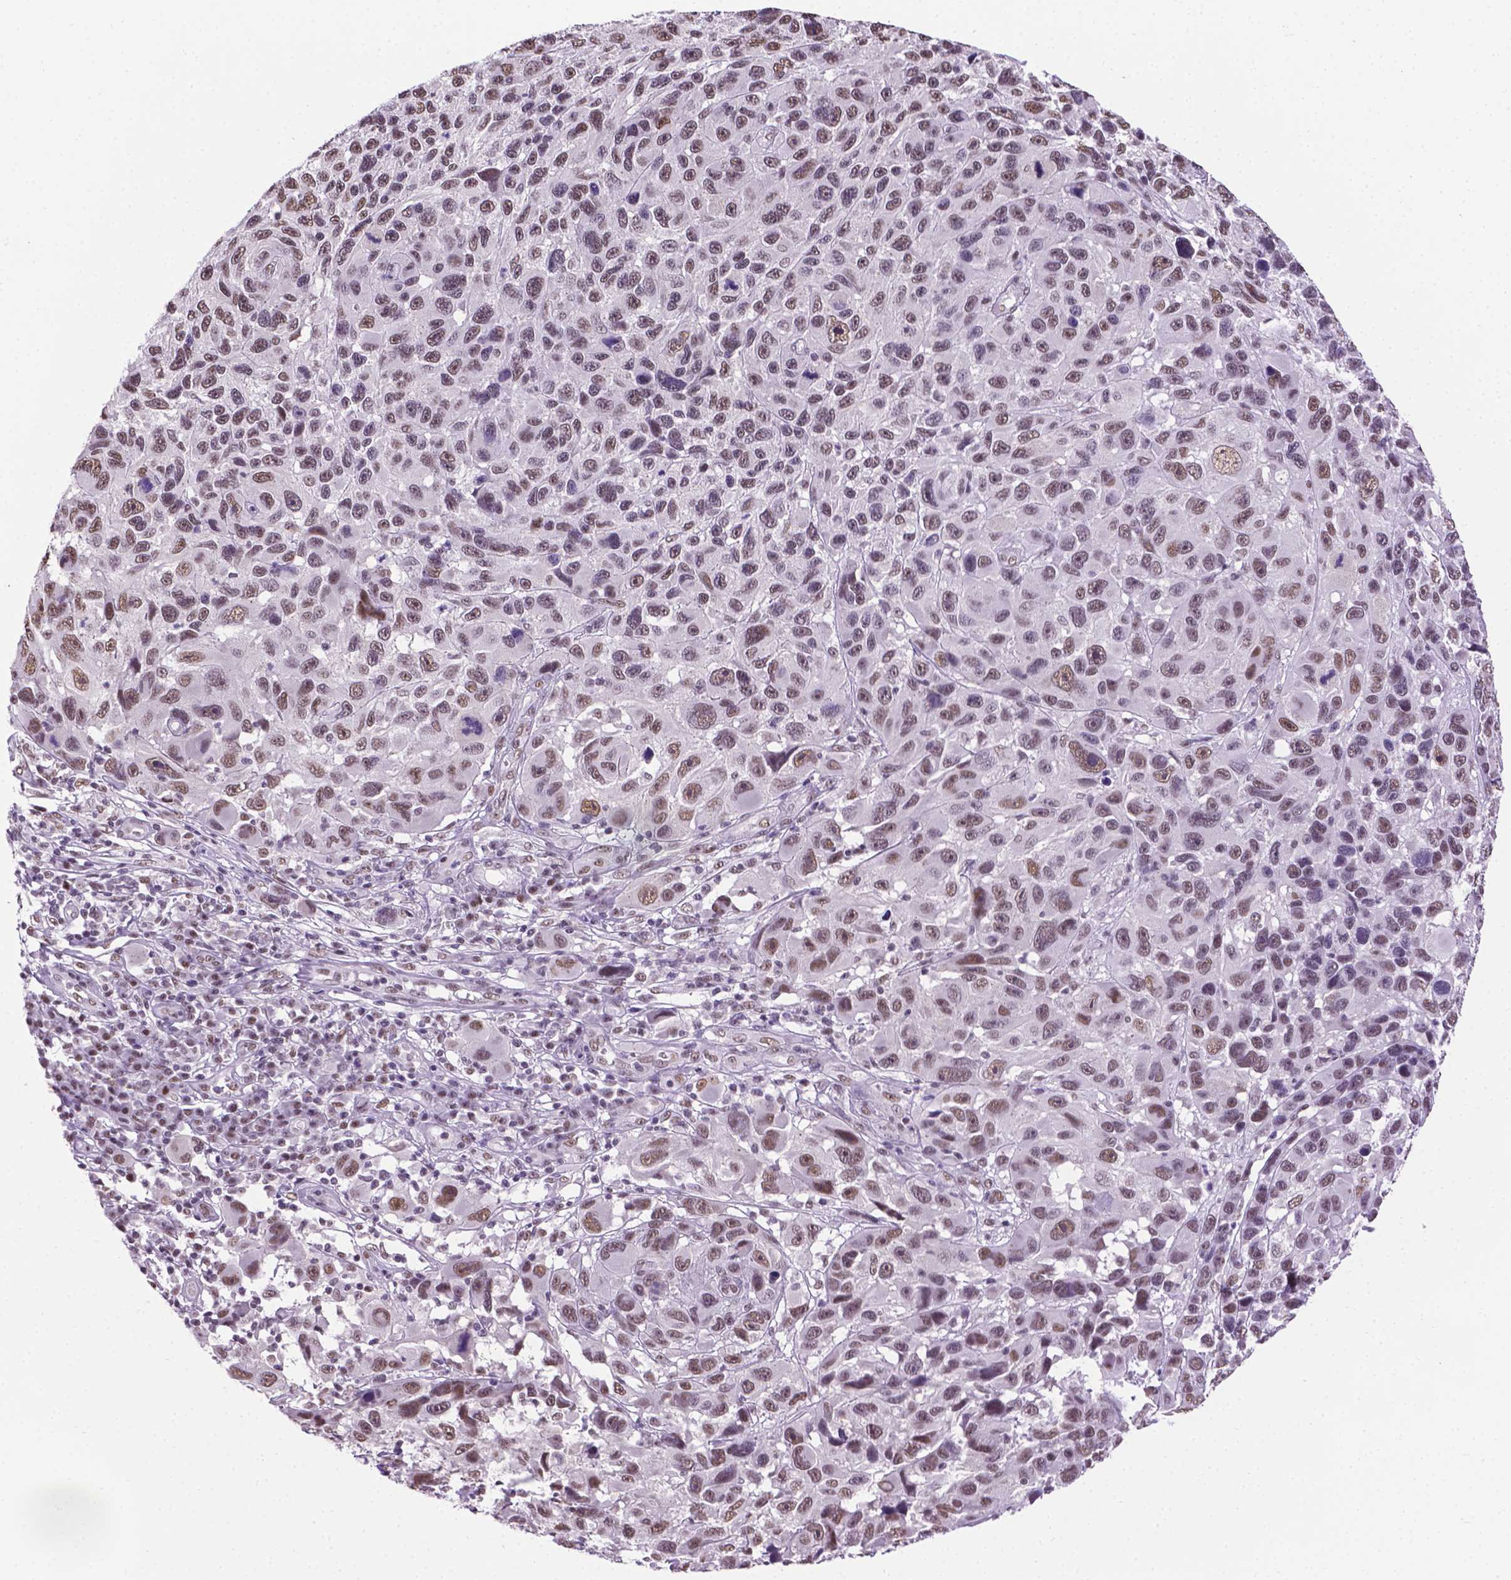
{"staining": {"intensity": "moderate", "quantity": ">75%", "location": "nuclear"}, "tissue": "melanoma", "cell_type": "Tumor cells", "image_type": "cancer", "snomed": [{"axis": "morphology", "description": "Malignant melanoma, NOS"}, {"axis": "topography", "description": "Skin"}], "caption": "A photomicrograph of human melanoma stained for a protein demonstrates moderate nuclear brown staining in tumor cells. Nuclei are stained in blue.", "gene": "ABI2", "patient": {"sex": "male", "age": 53}}